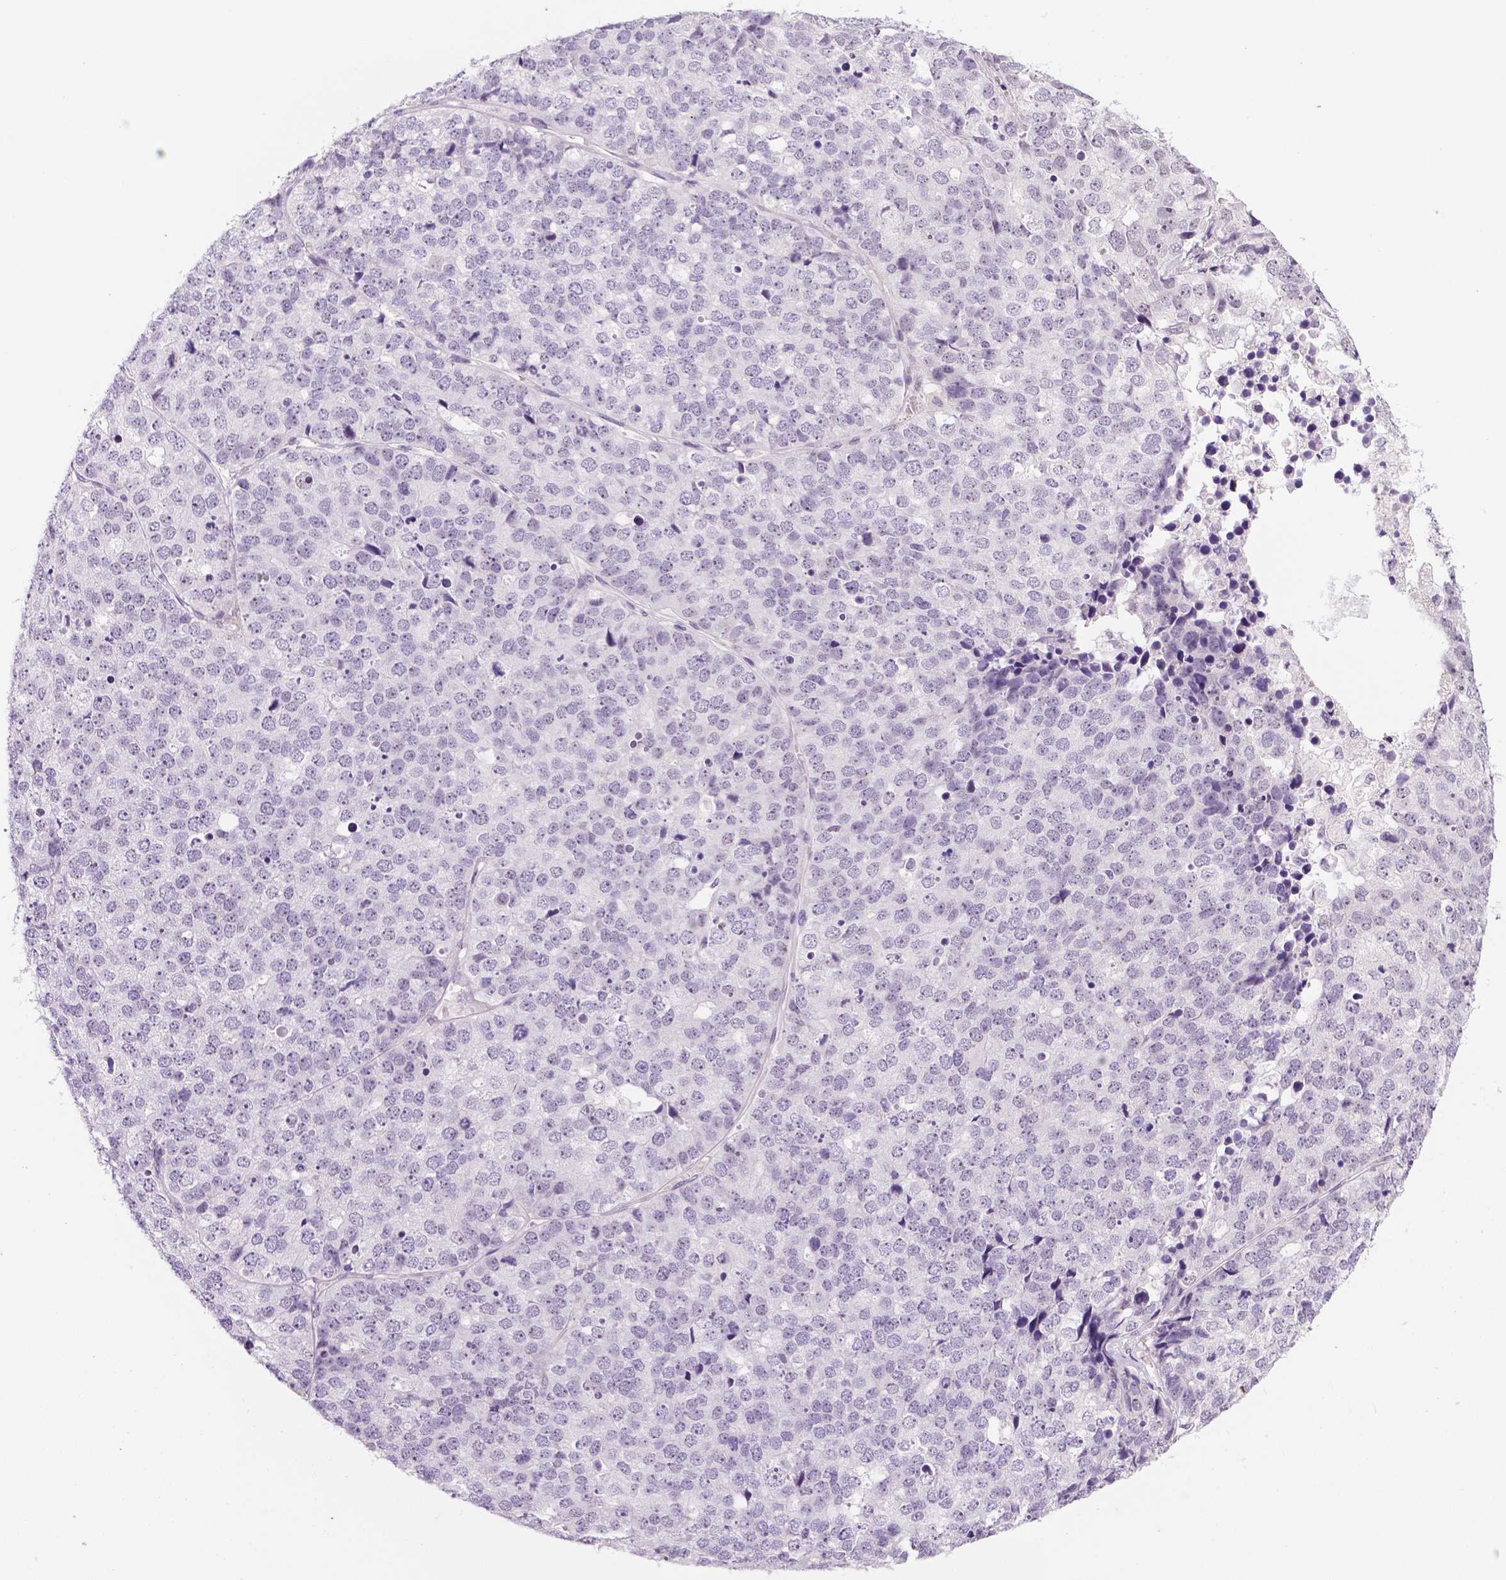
{"staining": {"intensity": "negative", "quantity": "none", "location": "none"}, "tissue": "stomach cancer", "cell_type": "Tumor cells", "image_type": "cancer", "snomed": [{"axis": "morphology", "description": "Adenocarcinoma, NOS"}, {"axis": "topography", "description": "Stomach"}], "caption": "IHC histopathology image of neoplastic tissue: human adenocarcinoma (stomach) stained with DAB shows no significant protein expression in tumor cells. (DAB immunohistochemistry, high magnification).", "gene": "C18orf21", "patient": {"sex": "male", "age": 69}}